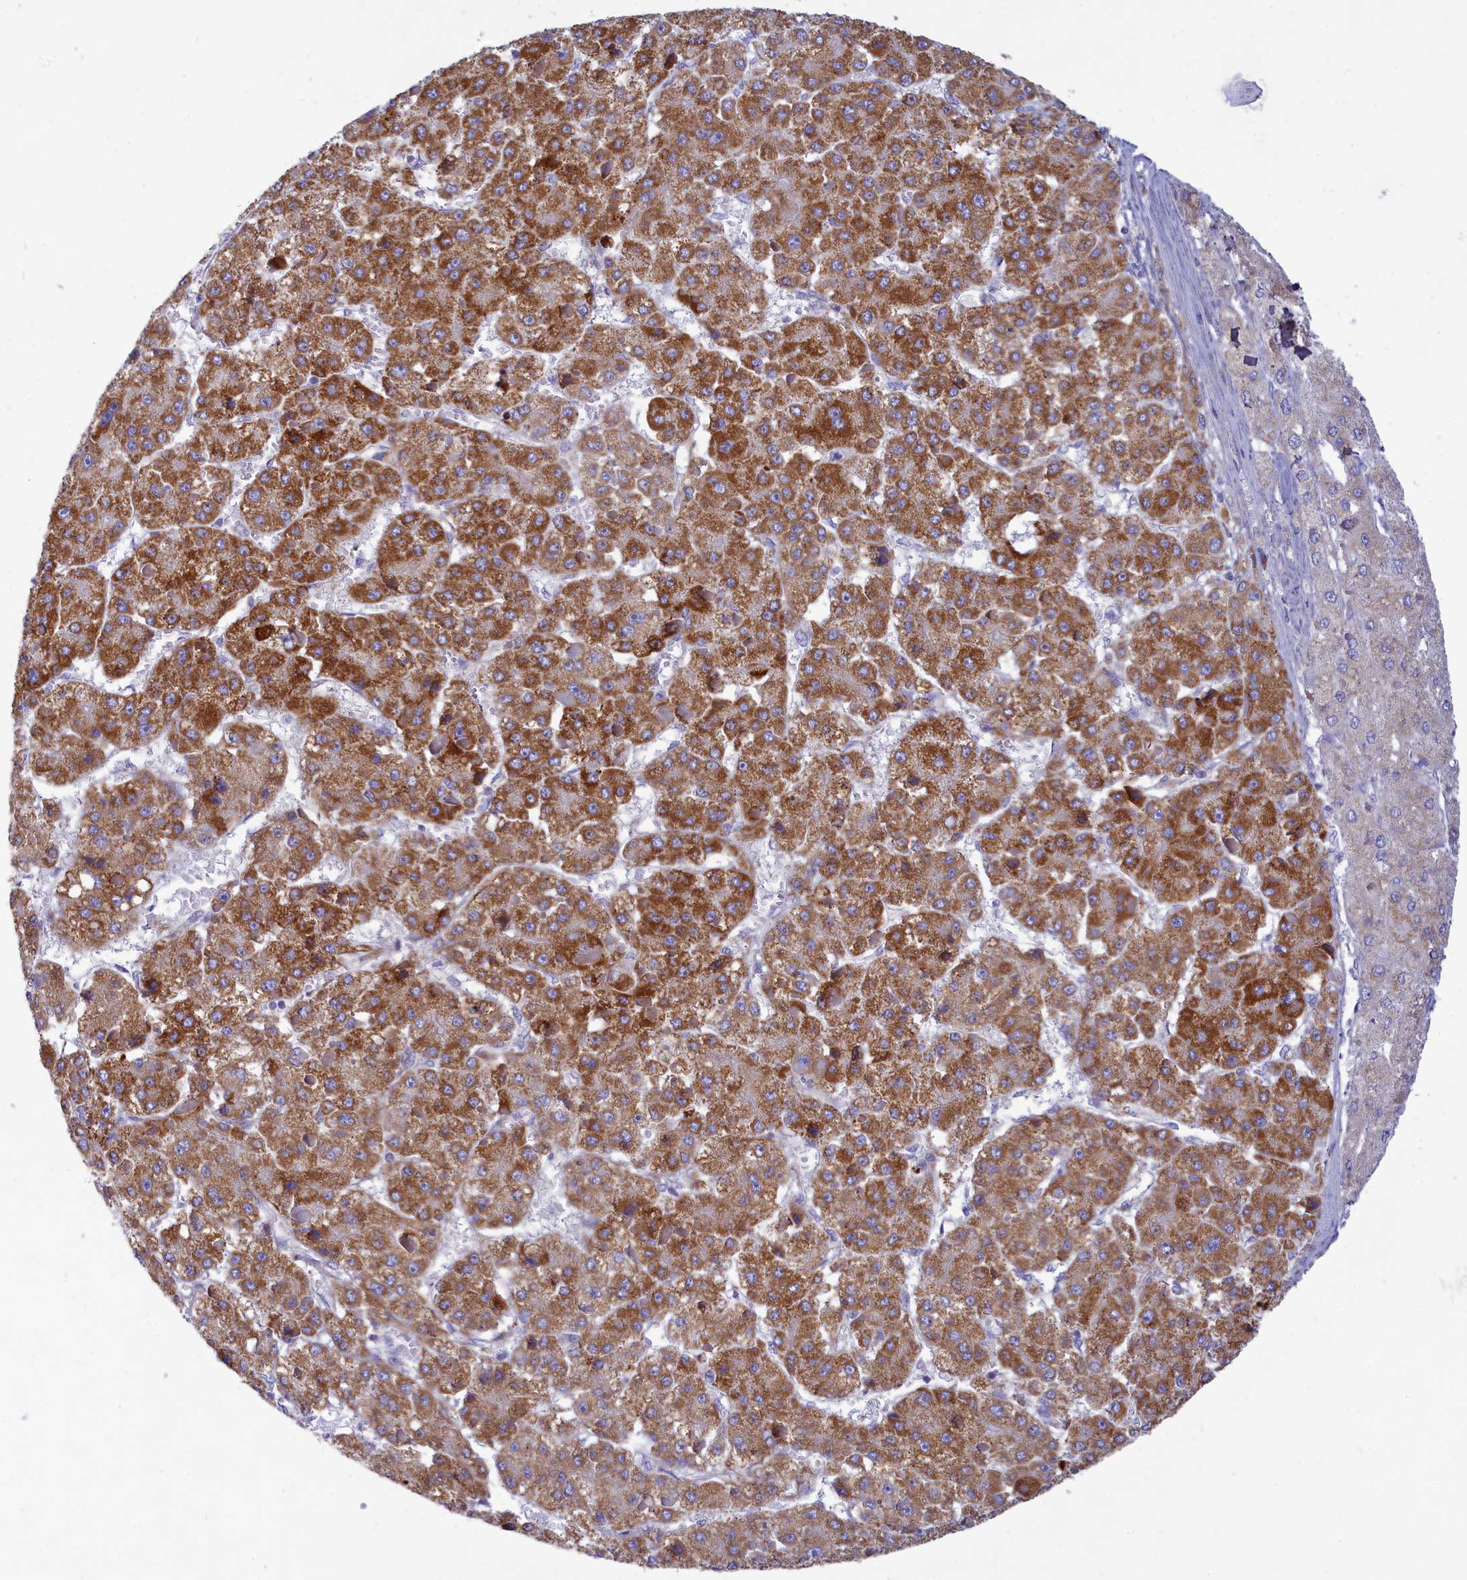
{"staining": {"intensity": "strong", "quantity": "25%-75%", "location": "cytoplasmic/membranous"}, "tissue": "liver cancer", "cell_type": "Tumor cells", "image_type": "cancer", "snomed": [{"axis": "morphology", "description": "Carcinoma, Hepatocellular, NOS"}, {"axis": "topography", "description": "Liver"}], "caption": "Immunohistochemistry of hepatocellular carcinoma (liver) demonstrates high levels of strong cytoplasmic/membranous expression in about 25%-75% of tumor cells.", "gene": "TMEM30B", "patient": {"sex": "female", "age": 73}}